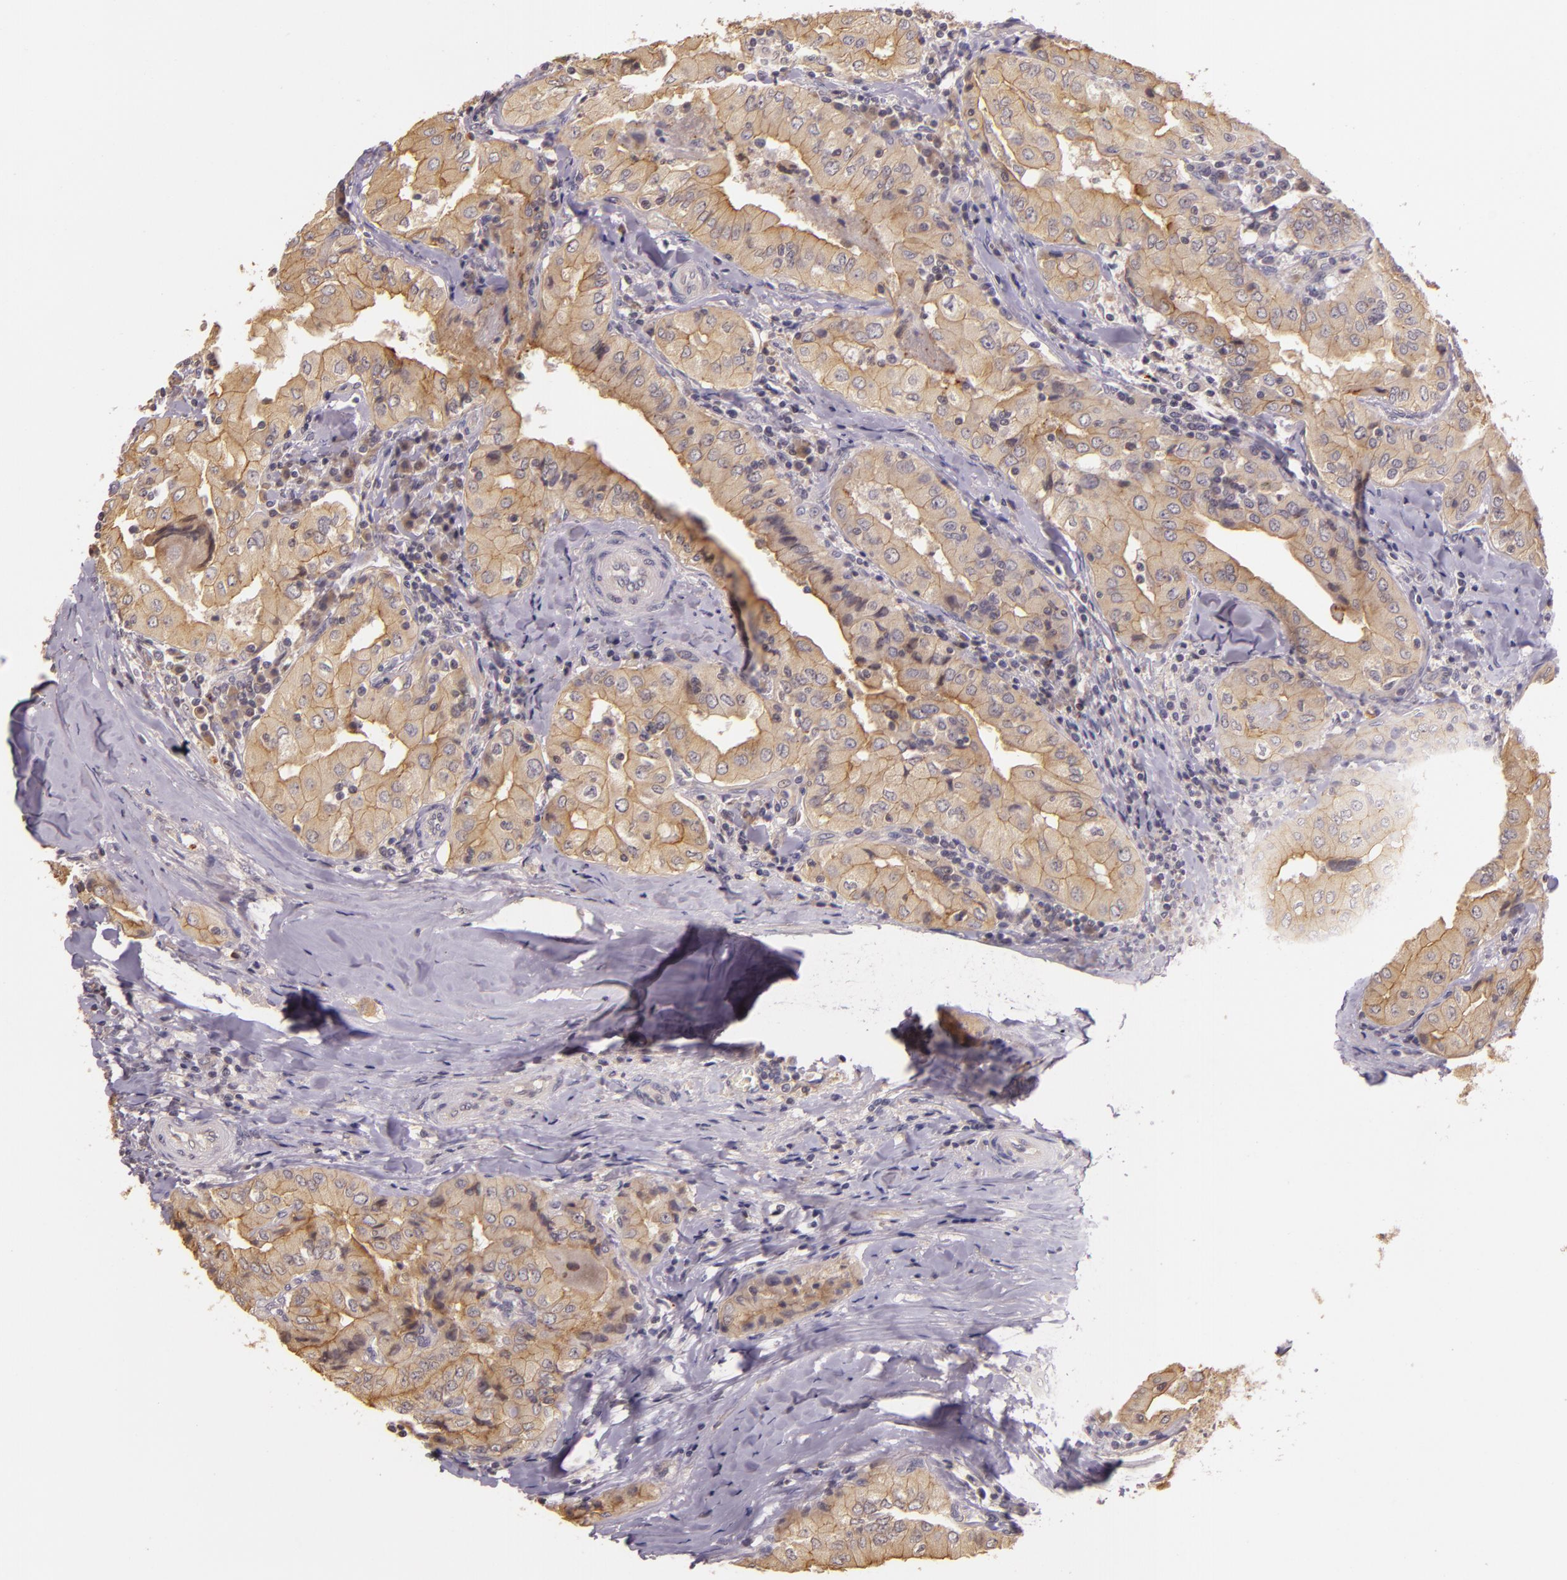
{"staining": {"intensity": "moderate", "quantity": ">75%", "location": "cytoplasmic/membranous"}, "tissue": "thyroid cancer", "cell_type": "Tumor cells", "image_type": "cancer", "snomed": [{"axis": "morphology", "description": "Papillary adenocarcinoma, NOS"}, {"axis": "topography", "description": "Thyroid gland"}], "caption": "Thyroid cancer (papillary adenocarcinoma) stained with a protein marker exhibits moderate staining in tumor cells.", "gene": "ARMH4", "patient": {"sex": "female", "age": 71}}